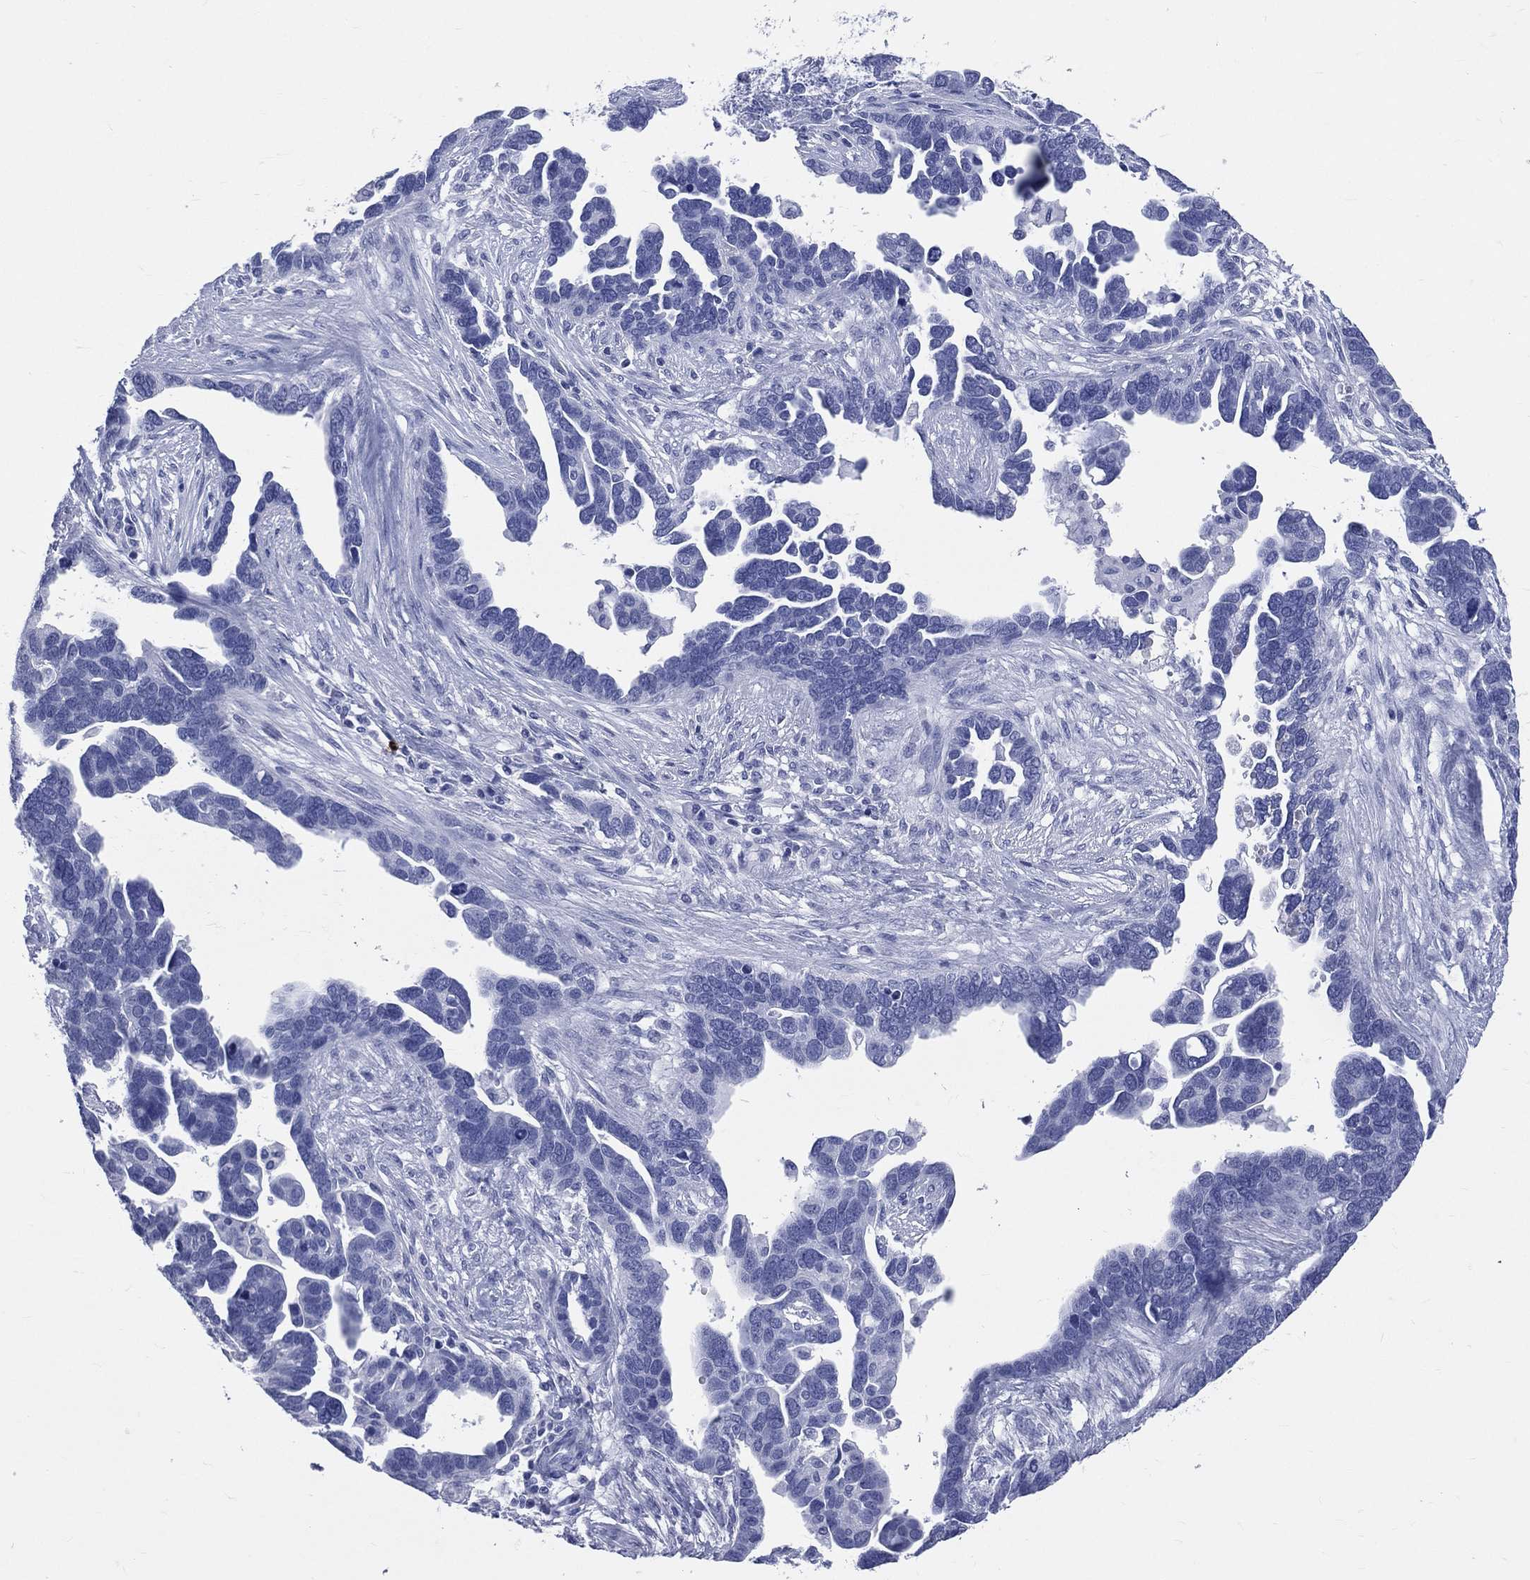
{"staining": {"intensity": "negative", "quantity": "none", "location": "none"}, "tissue": "ovarian cancer", "cell_type": "Tumor cells", "image_type": "cancer", "snomed": [{"axis": "morphology", "description": "Cystadenocarcinoma, serous, NOS"}, {"axis": "topography", "description": "Ovary"}], "caption": "A micrograph of ovarian serous cystadenocarcinoma stained for a protein exhibits no brown staining in tumor cells.", "gene": "PGLYRP1", "patient": {"sex": "female", "age": 54}}